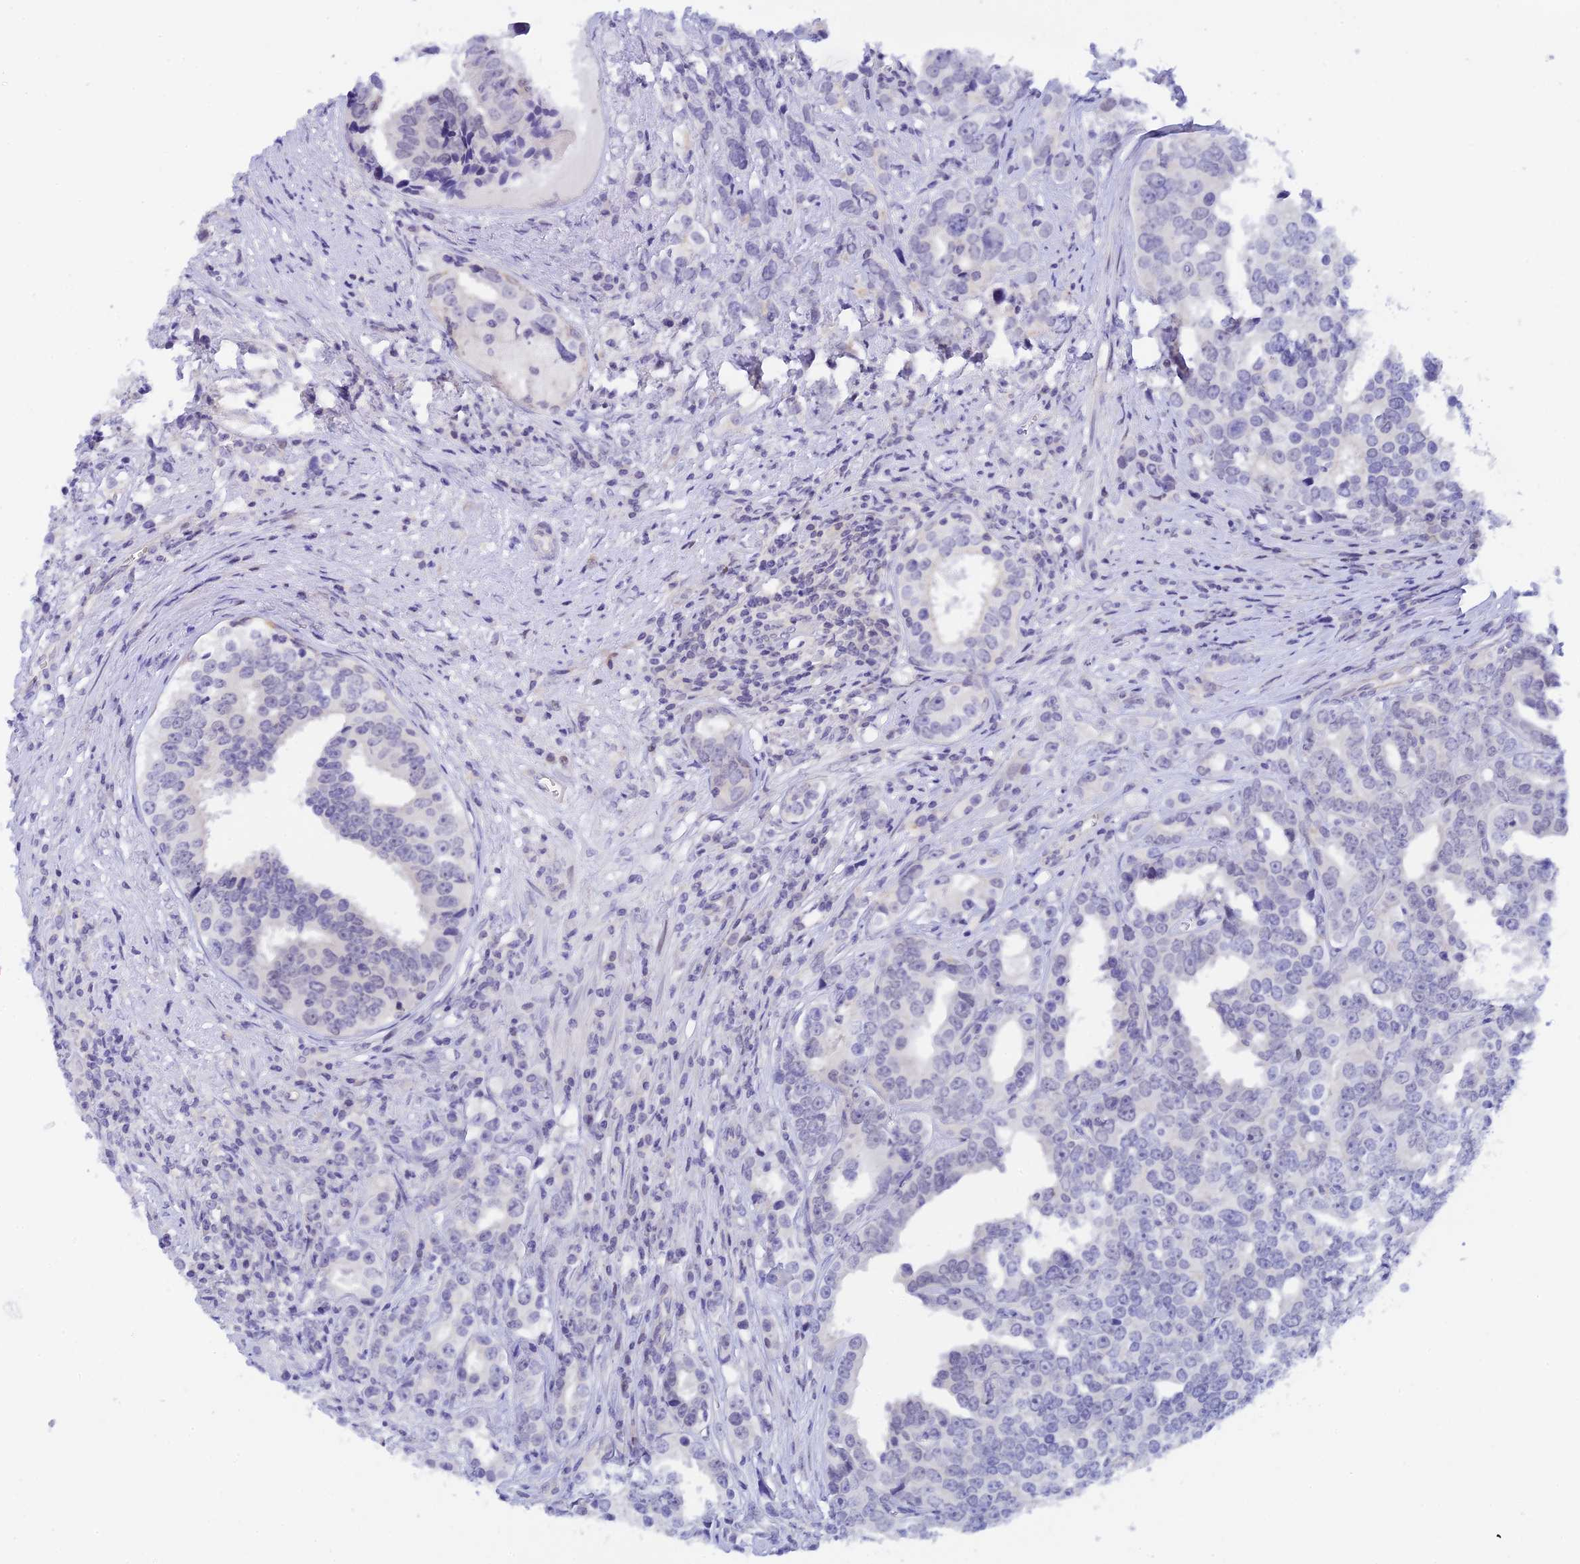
{"staining": {"intensity": "negative", "quantity": "none", "location": "none"}, "tissue": "prostate cancer", "cell_type": "Tumor cells", "image_type": "cancer", "snomed": [{"axis": "morphology", "description": "Adenocarcinoma, High grade"}, {"axis": "topography", "description": "Prostate"}], "caption": "Tumor cells show no significant expression in prostate high-grade adenocarcinoma.", "gene": "RASGEF1B", "patient": {"sex": "male", "age": 71}}